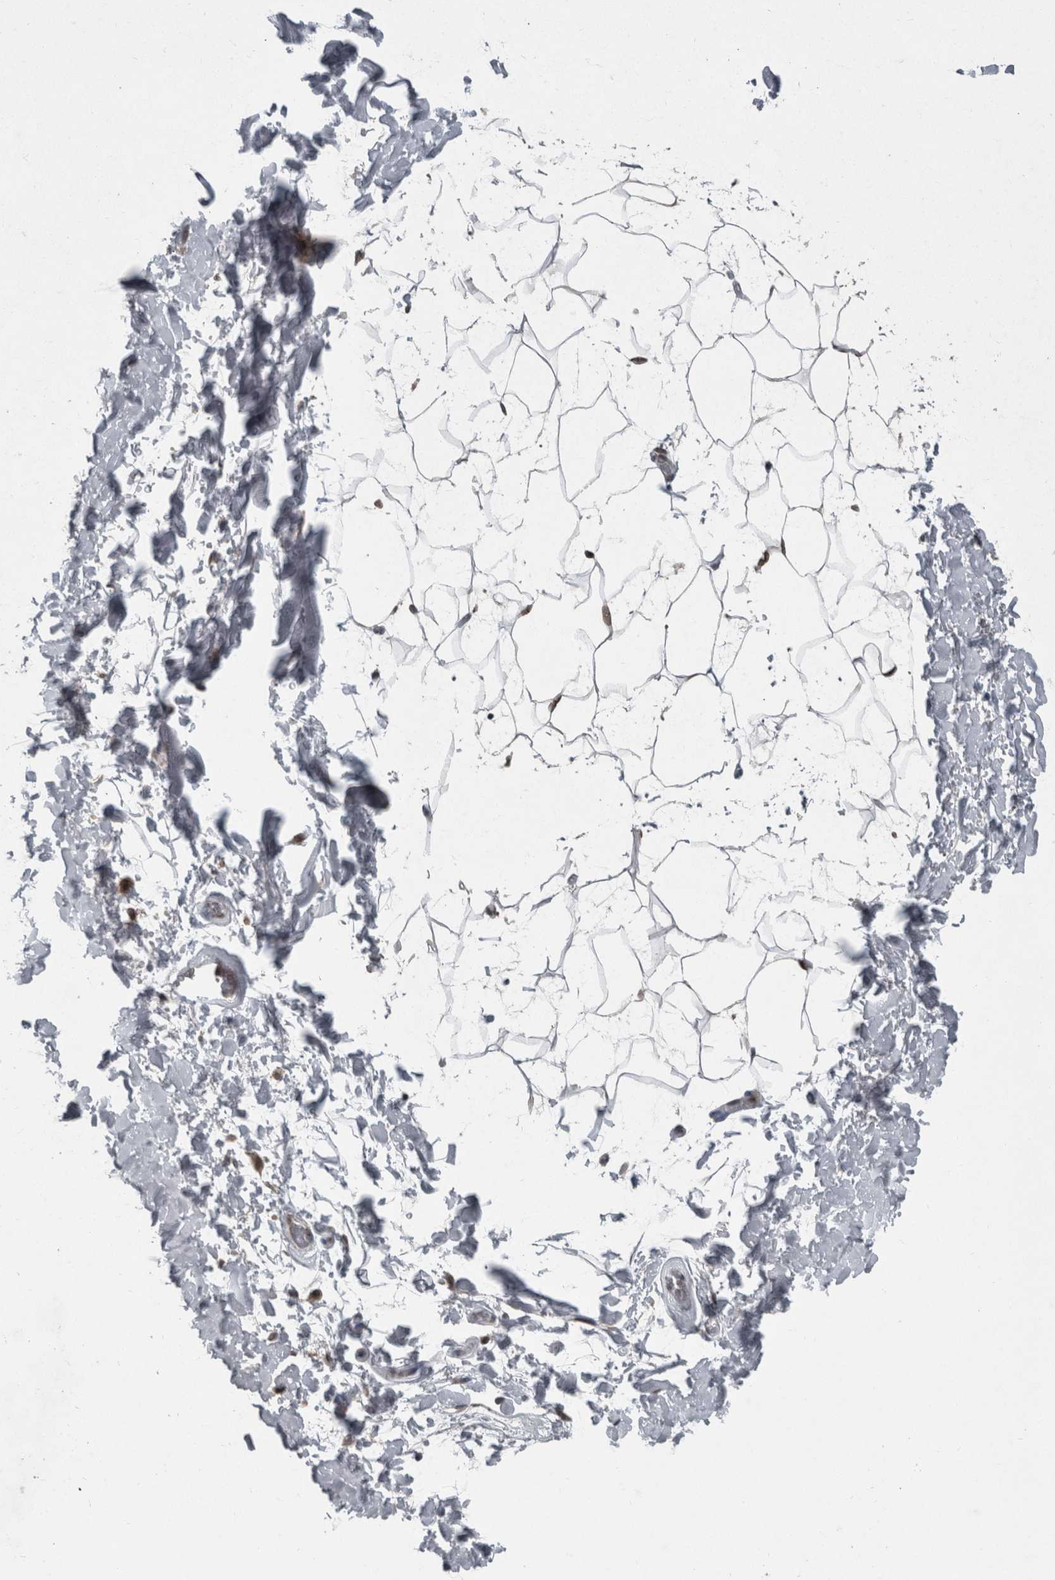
{"staining": {"intensity": "moderate", "quantity": ">75%", "location": "cytoplasmic/membranous,nuclear"}, "tissue": "adipose tissue", "cell_type": "Adipocytes", "image_type": "normal", "snomed": [{"axis": "morphology", "description": "Normal tissue, NOS"}, {"axis": "topography", "description": "Soft tissue"}], "caption": "Brown immunohistochemical staining in benign adipose tissue exhibits moderate cytoplasmic/membranous,nuclear positivity in approximately >75% of adipocytes. The staining was performed using DAB (3,3'-diaminobenzidine) to visualize the protein expression in brown, while the nuclei were stained in blue with hematoxylin (Magnification: 20x).", "gene": "RANBP2", "patient": {"sex": "male", "age": 72}}